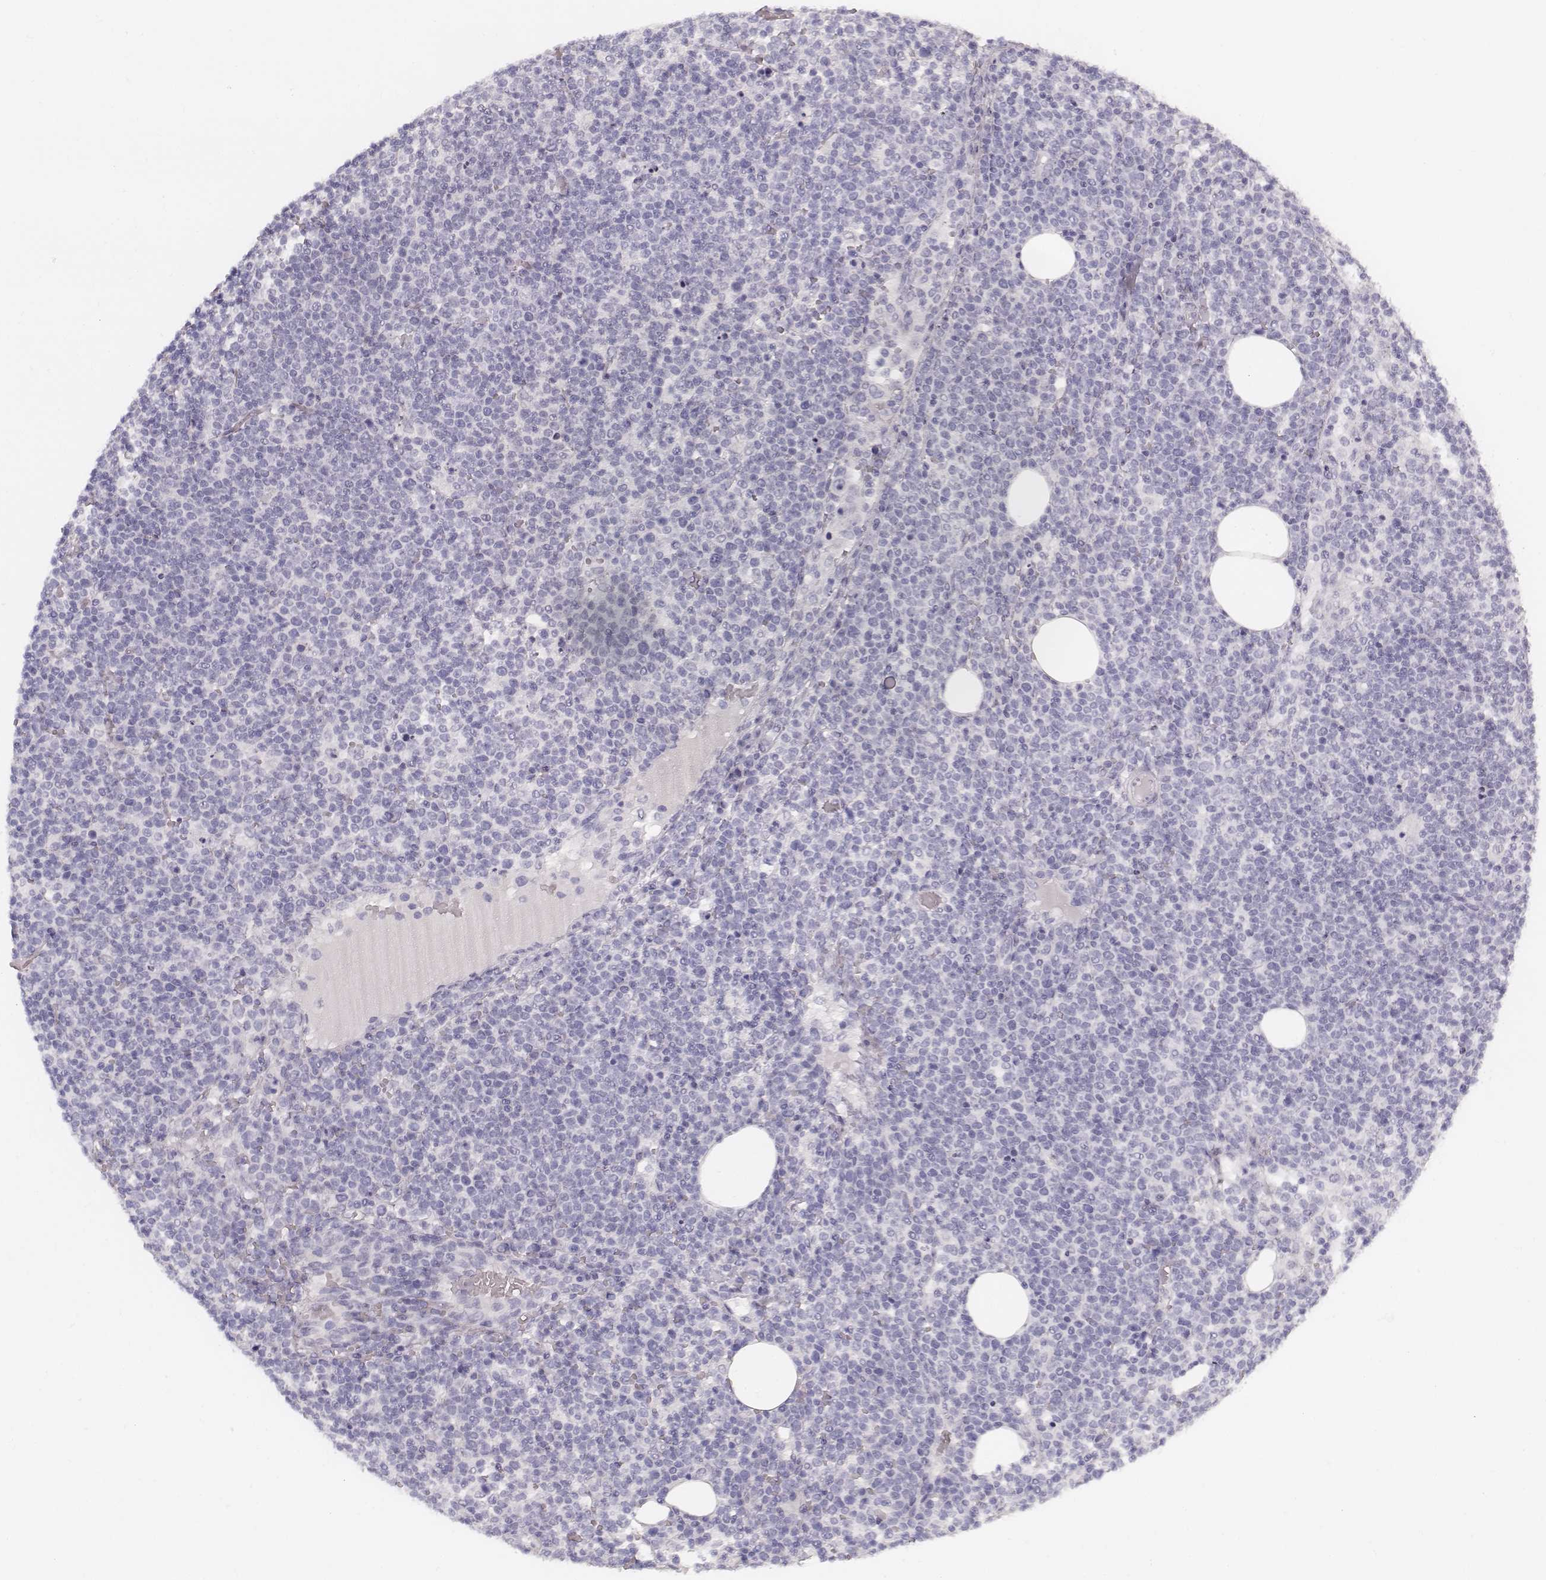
{"staining": {"intensity": "negative", "quantity": "none", "location": "none"}, "tissue": "lymphoma", "cell_type": "Tumor cells", "image_type": "cancer", "snomed": [{"axis": "morphology", "description": "Malignant lymphoma, non-Hodgkin's type, High grade"}, {"axis": "topography", "description": "Lymph node"}], "caption": "This is an immunohistochemistry photomicrograph of lymphoma. There is no staining in tumor cells.", "gene": "HNF4G", "patient": {"sex": "male", "age": 61}}